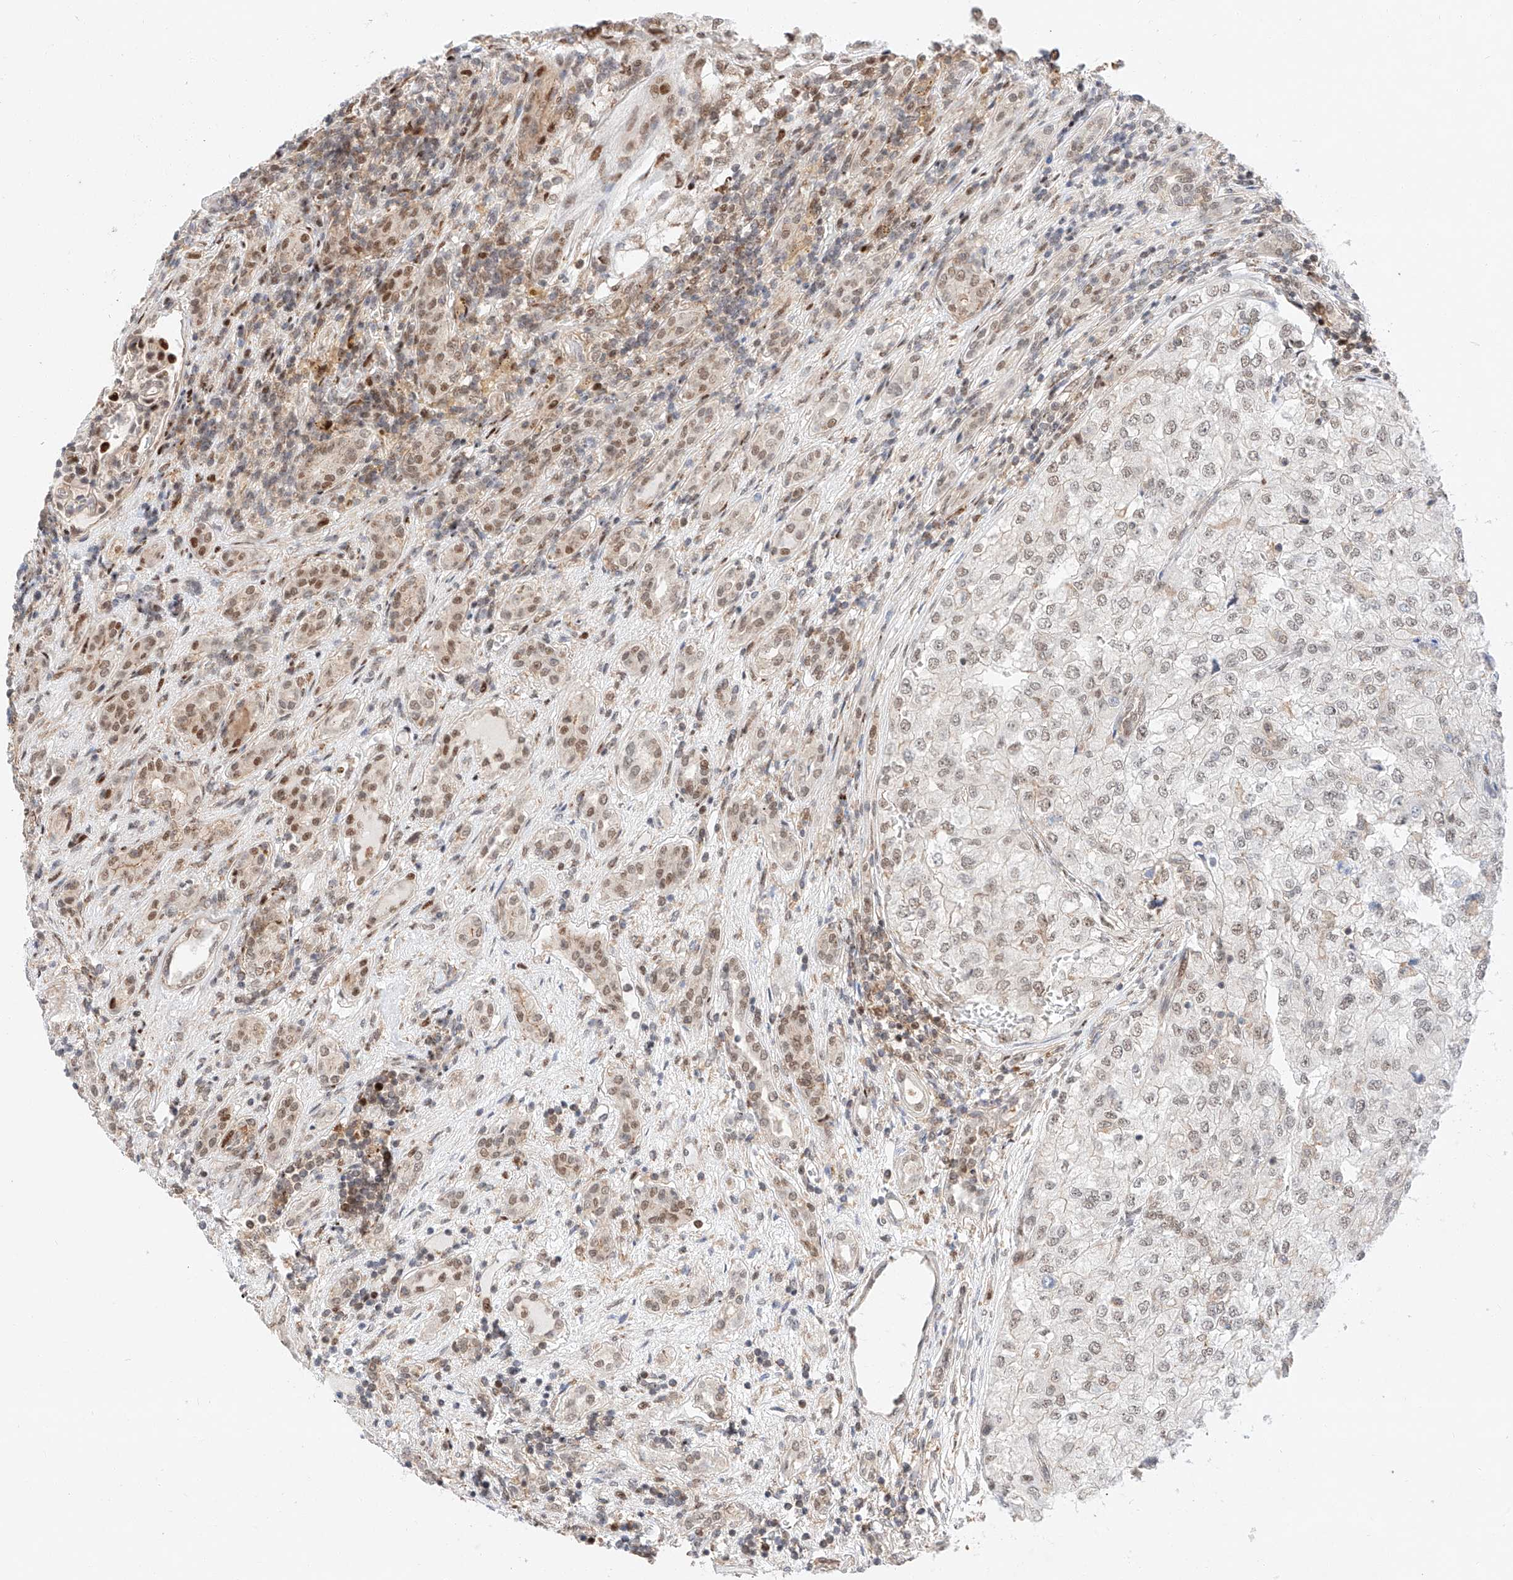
{"staining": {"intensity": "weak", "quantity": "25%-75%", "location": "nuclear"}, "tissue": "renal cancer", "cell_type": "Tumor cells", "image_type": "cancer", "snomed": [{"axis": "morphology", "description": "Adenocarcinoma, NOS"}, {"axis": "topography", "description": "Kidney"}], "caption": "IHC micrograph of renal cancer stained for a protein (brown), which demonstrates low levels of weak nuclear expression in approximately 25%-75% of tumor cells.", "gene": "HDAC9", "patient": {"sex": "female", "age": 54}}